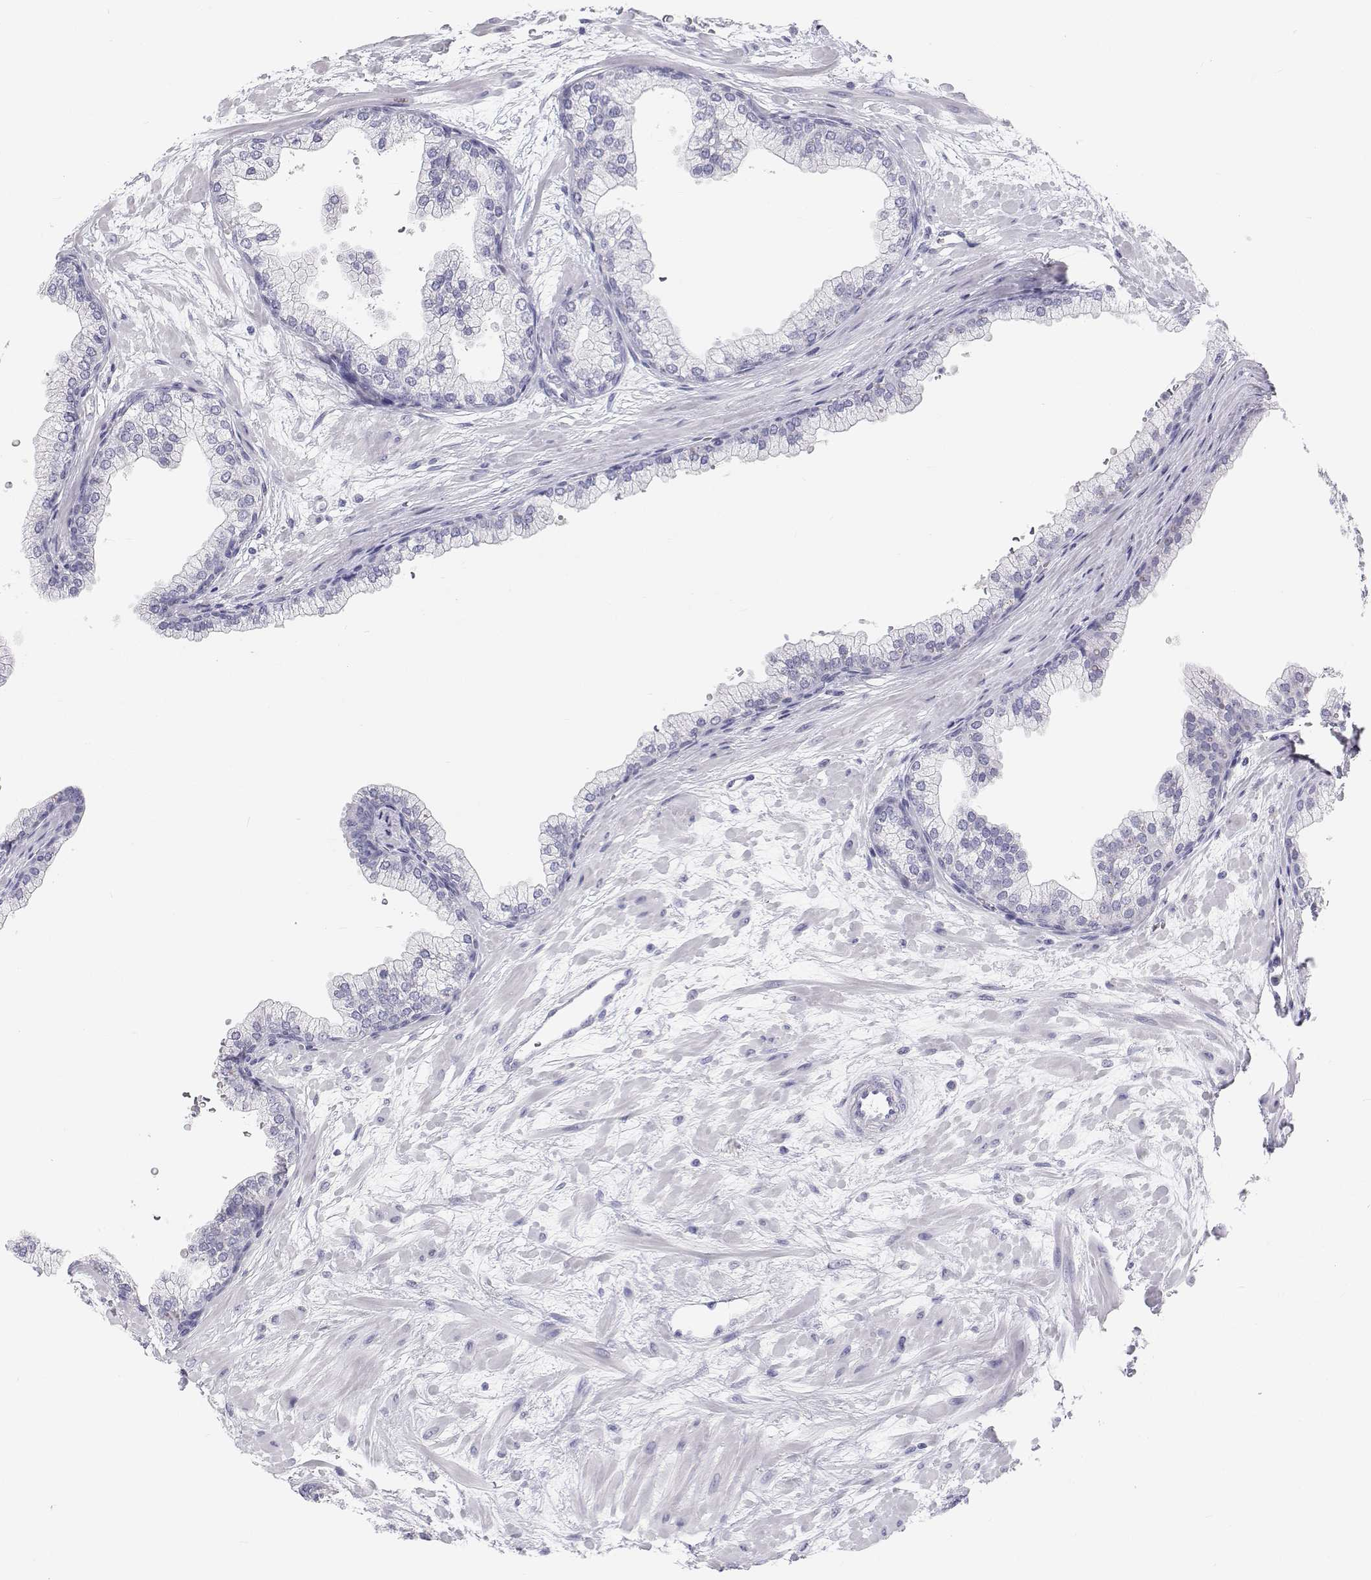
{"staining": {"intensity": "negative", "quantity": "none", "location": "none"}, "tissue": "prostate", "cell_type": "Glandular cells", "image_type": "normal", "snomed": [{"axis": "morphology", "description": "Normal tissue, NOS"}, {"axis": "topography", "description": "Prostate"}, {"axis": "topography", "description": "Peripheral nerve tissue"}], "caption": "Immunohistochemistry photomicrograph of benign prostate: prostate stained with DAB reveals no significant protein staining in glandular cells.", "gene": "TTN", "patient": {"sex": "male", "age": 61}}